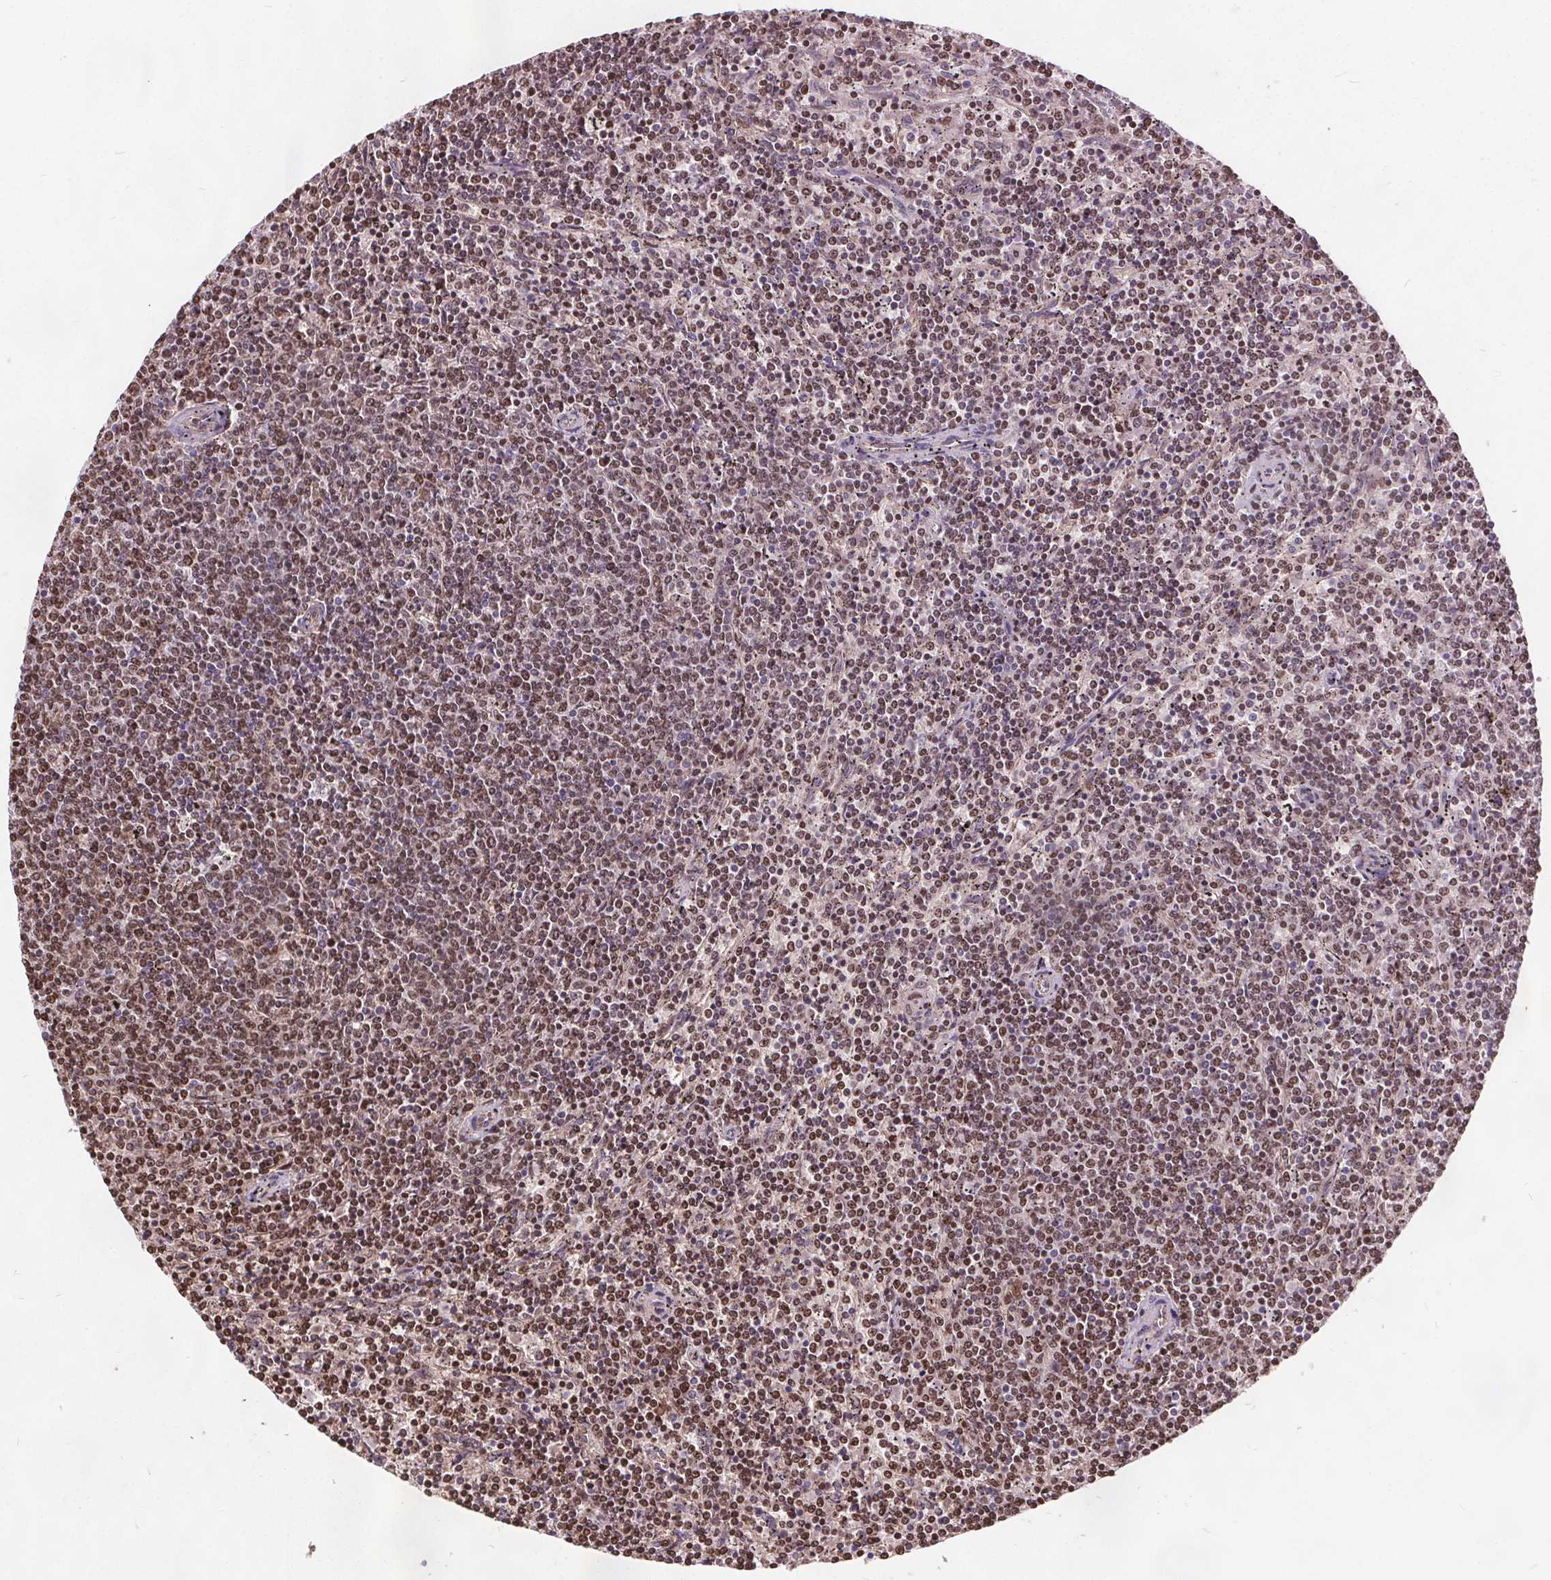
{"staining": {"intensity": "moderate", "quantity": ">75%", "location": "nuclear"}, "tissue": "lymphoma", "cell_type": "Tumor cells", "image_type": "cancer", "snomed": [{"axis": "morphology", "description": "Malignant lymphoma, non-Hodgkin's type, Low grade"}, {"axis": "topography", "description": "Spleen"}], "caption": "Immunohistochemistry (IHC) (DAB) staining of low-grade malignant lymphoma, non-Hodgkin's type shows moderate nuclear protein staining in approximately >75% of tumor cells. (brown staining indicates protein expression, while blue staining denotes nuclei).", "gene": "ISLR2", "patient": {"sex": "female", "age": 50}}